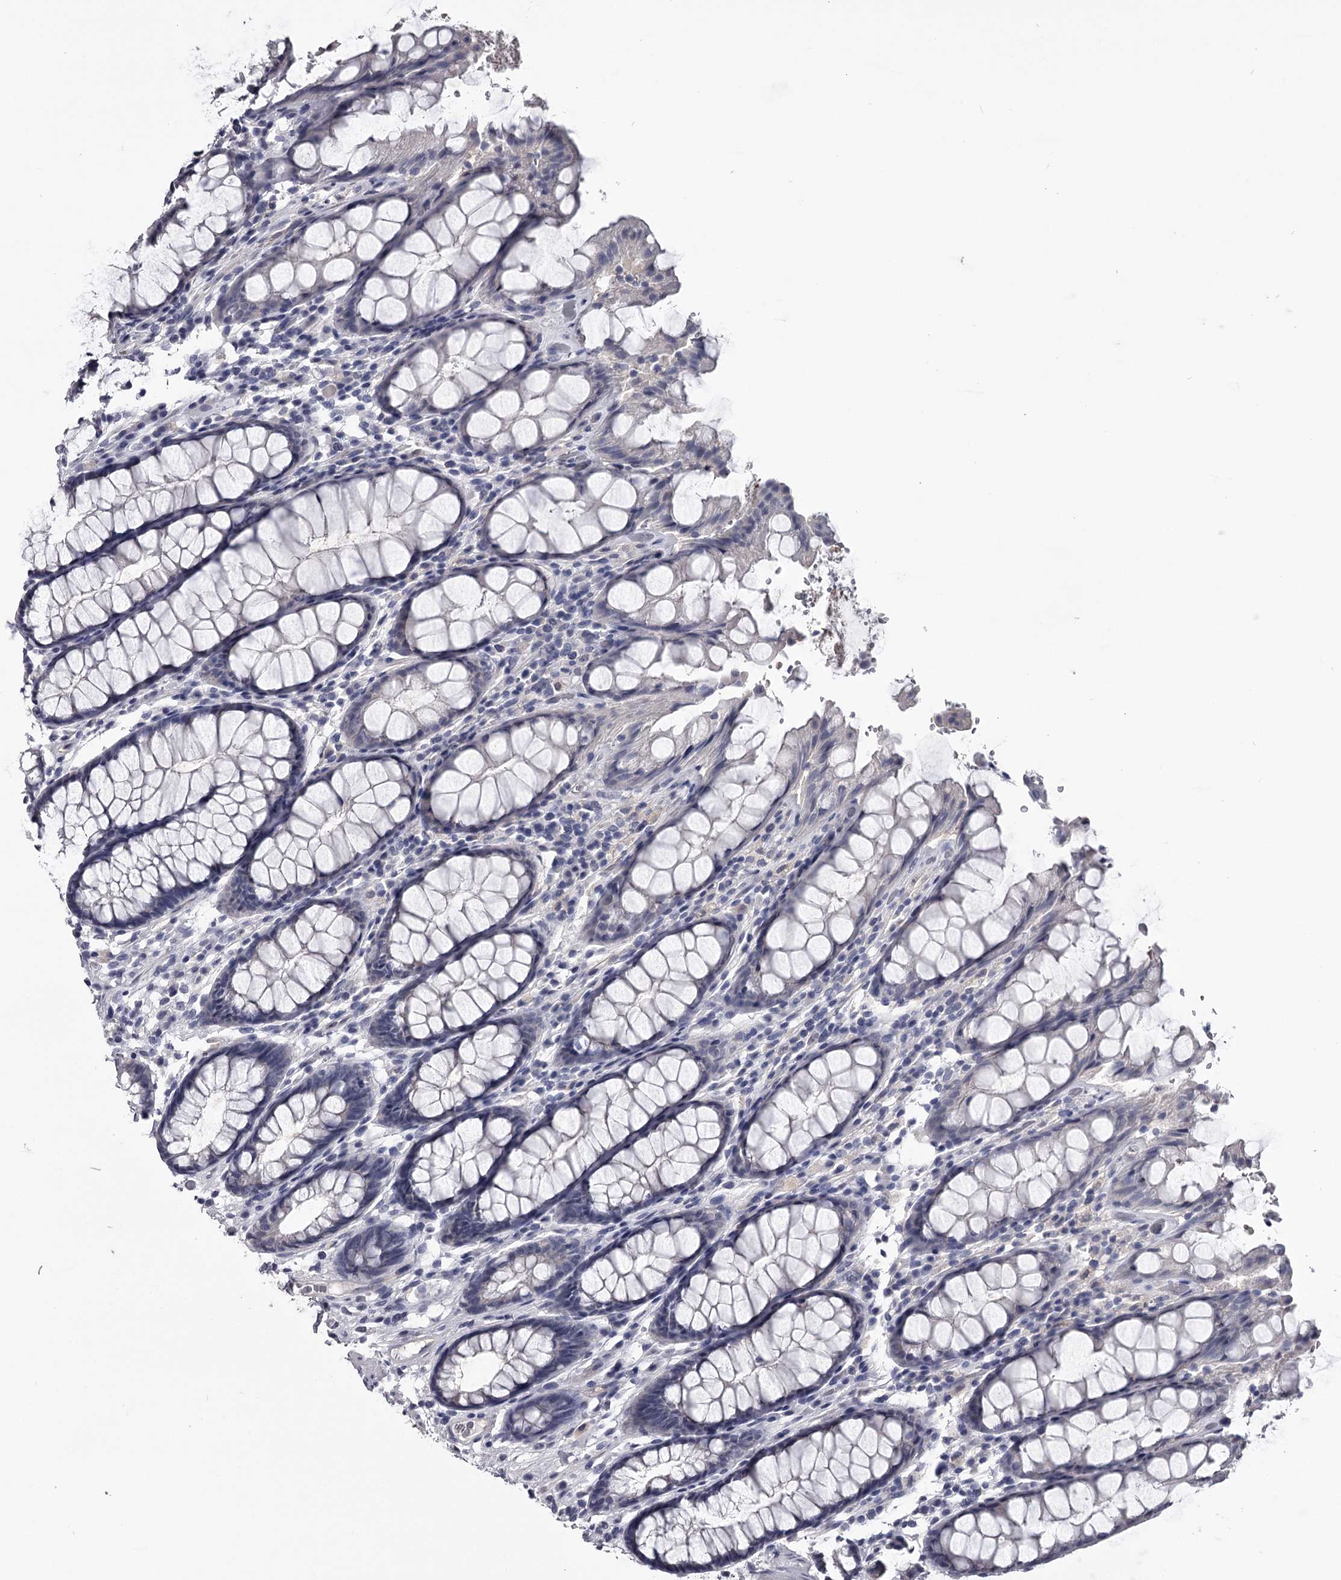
{"staining": {"intensity": "negative", "quantity": "none", "location": "none"}, "tissue": "rectum", "cell_type": "Glandular cells", "image_type": "normal", "snomed": [{"axis": "morphology", "description": "Normal tissue, NOS"}, {"axis": "topography", "description": "Rectum"}], "caption": "Protein analysis of normal rectum shows no significant positivity in glandular cells.", "gene": "GSTO1", "patient": {"sex": "male", "age": 64}}